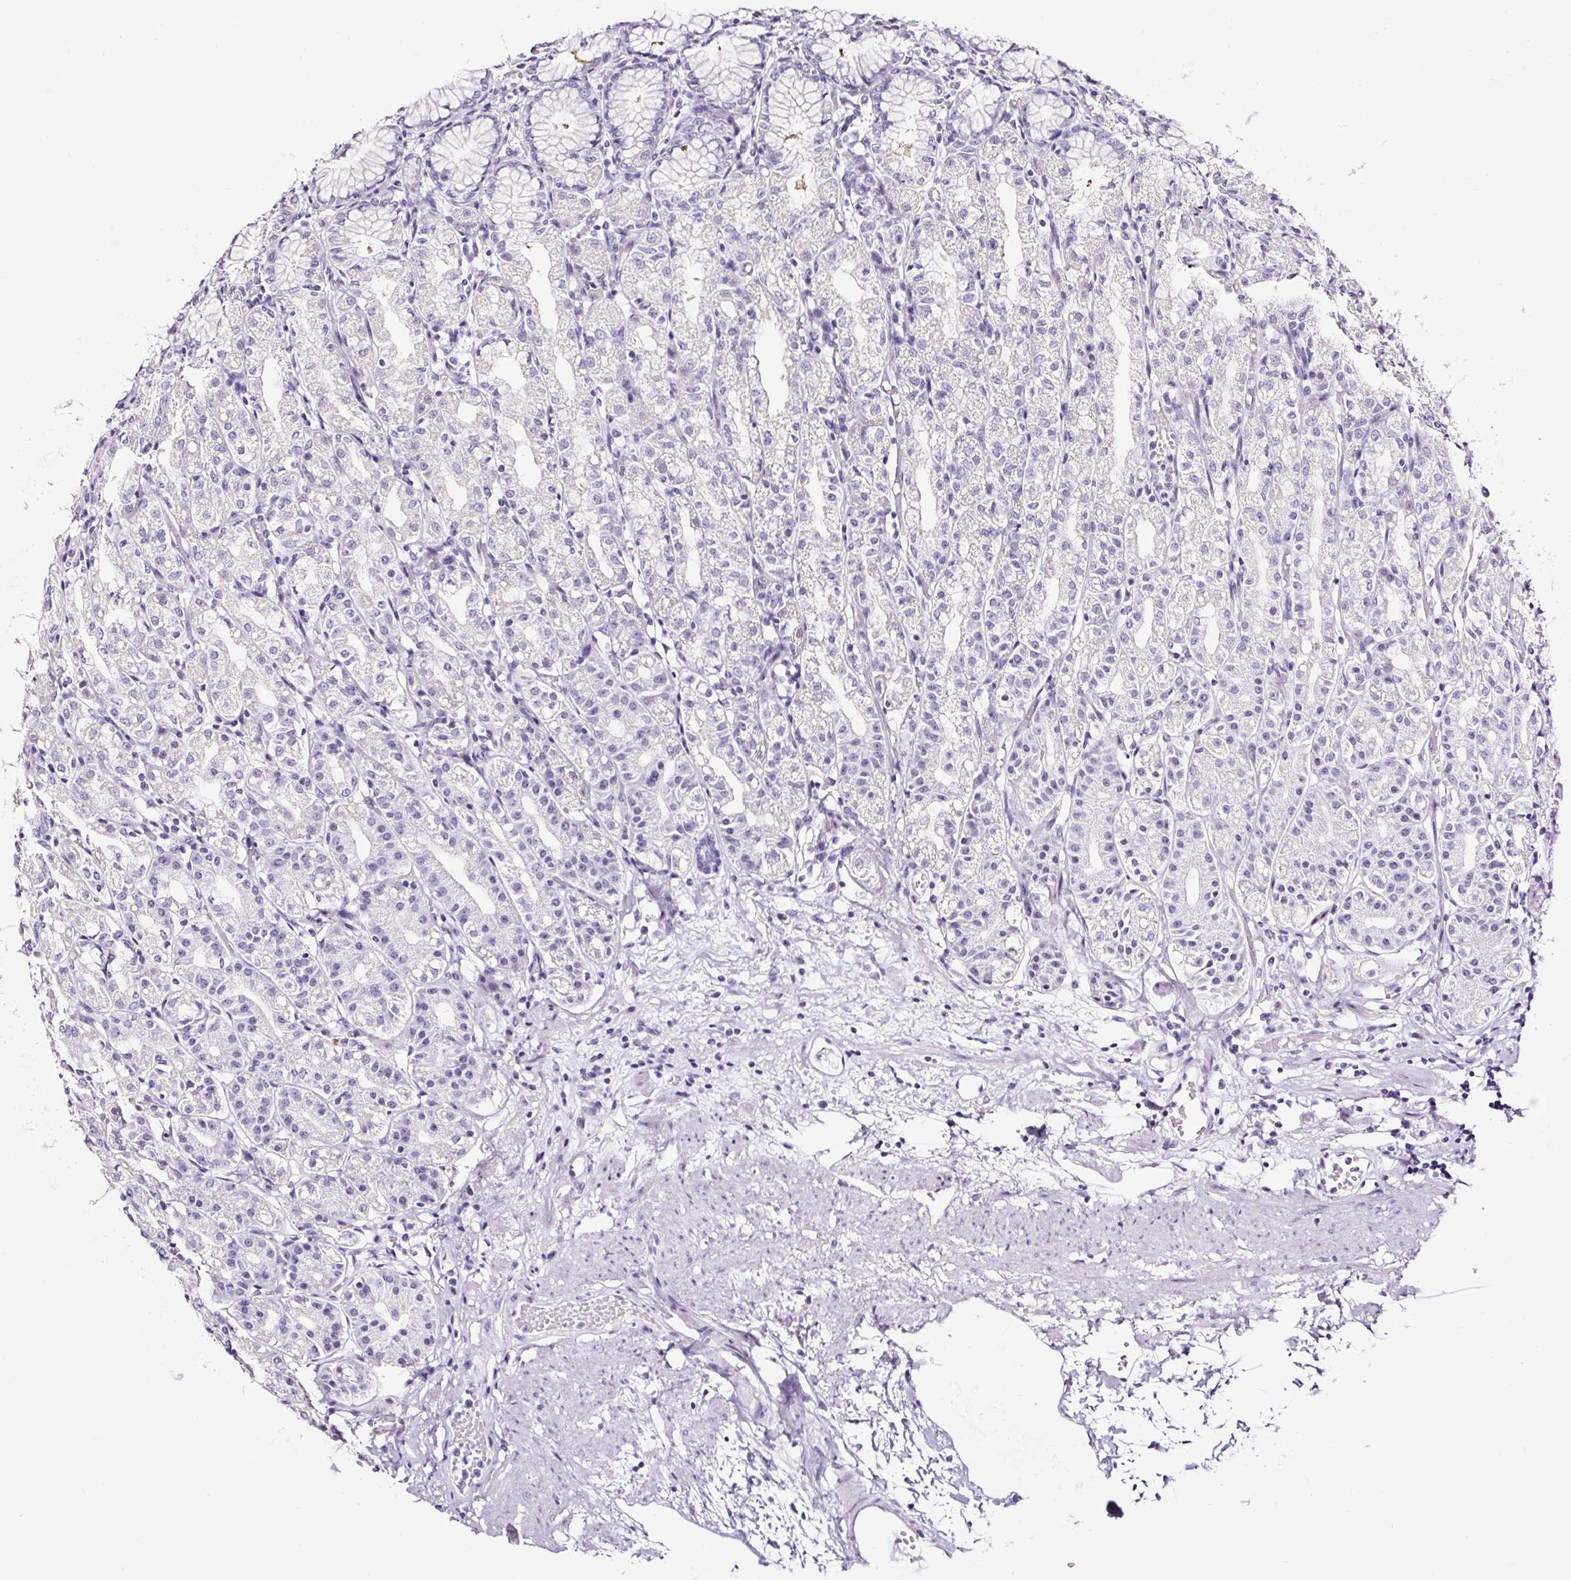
{"staining": {"intensity": "negative", "quantity": "none", "location": "none"}, "tissue": "stomach", "cell_type": "Glandular cells", "image_type": "normal", "snomed": [{"axis": "morphology", "description": "Normal tissue, NOS"}, {"axis": "topography", "description": "Stomach"}], "caption": "Micrograph shows no significant protein positivity in glandular cells of normal stomach.", "gene": "NPHS2", "patient": {"sex": "female", "age": 57}}